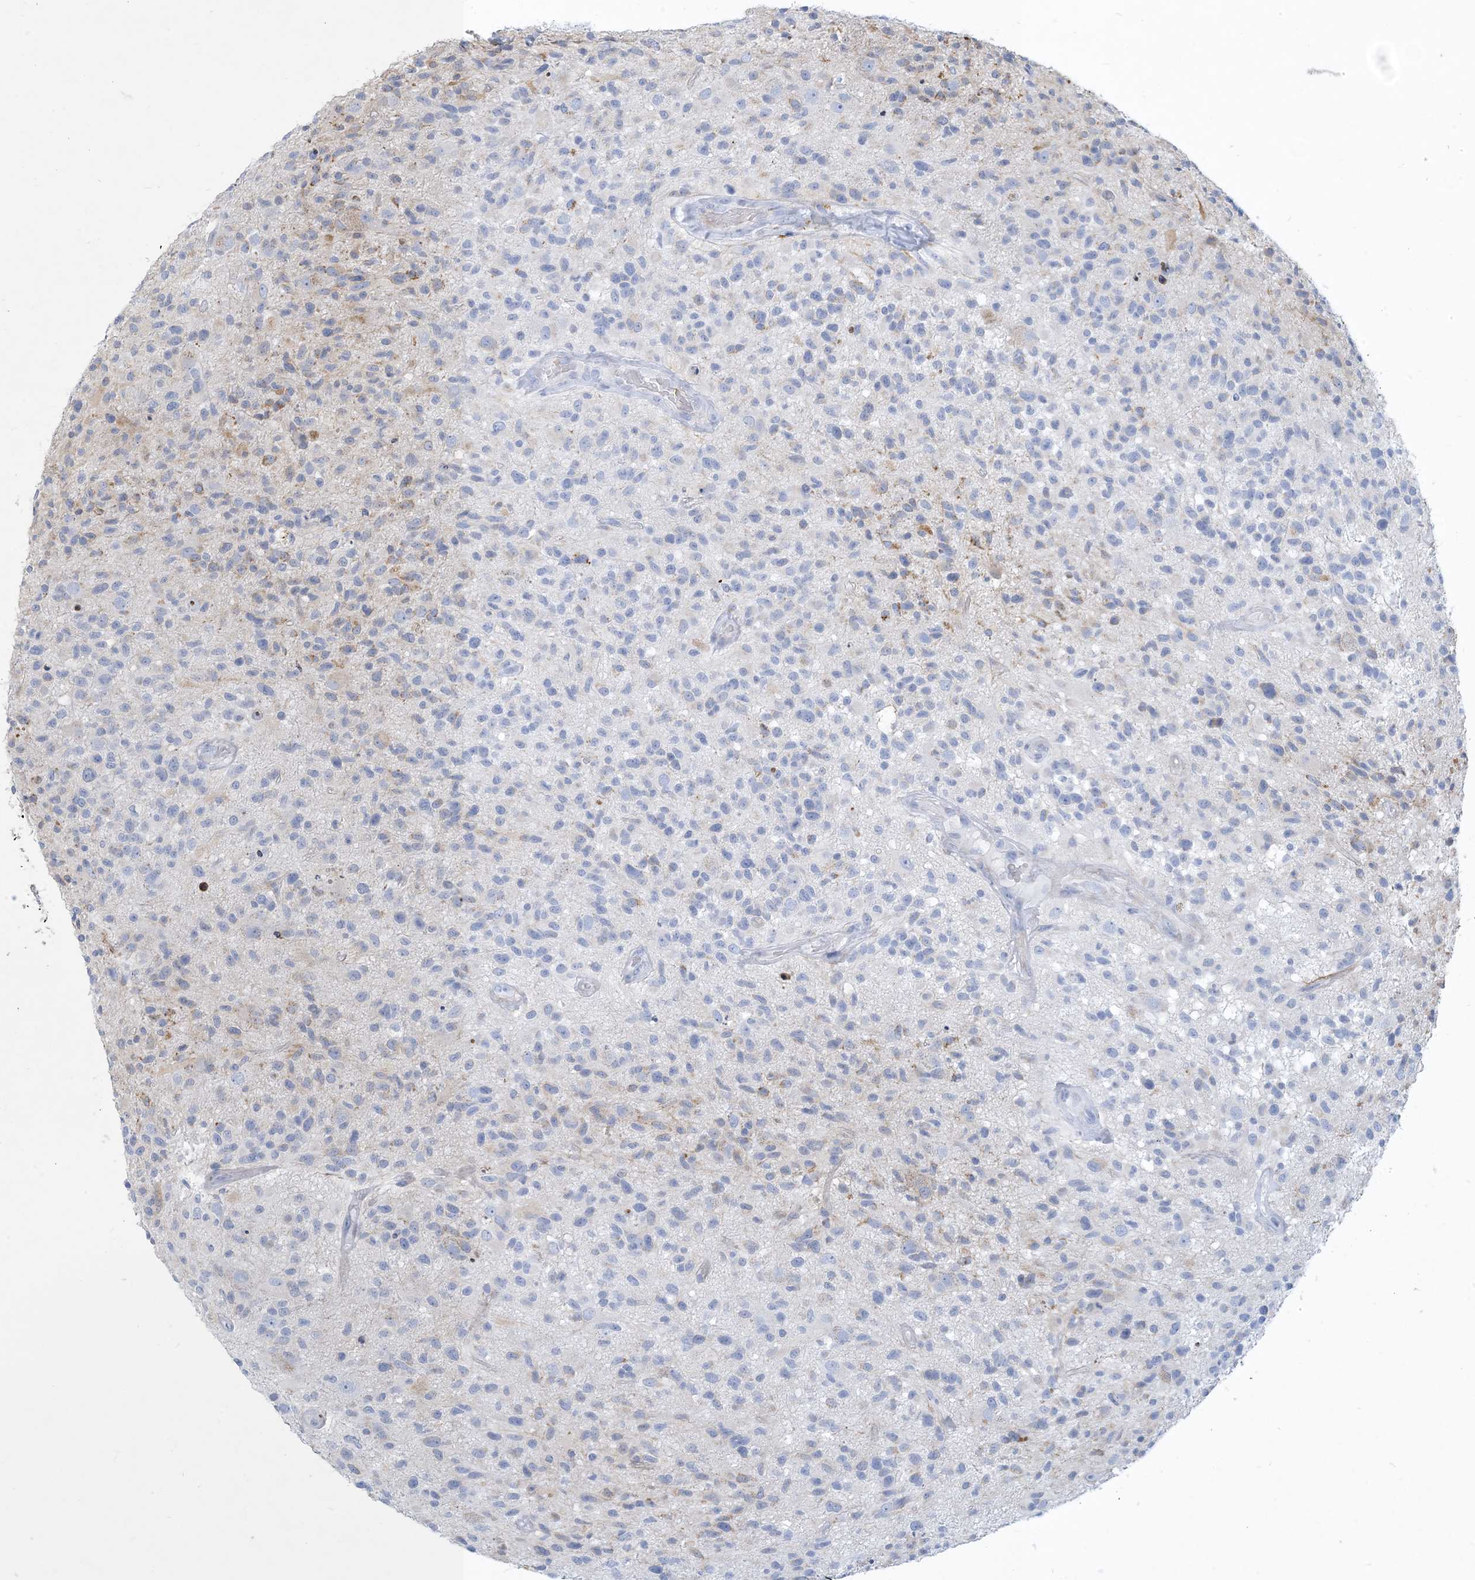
{"staining": {"intensity": "negative", "quantity": "none", "location": "none"}, "tissue": "glioma", "cell_type": "Tumor cells", "image_type": "cancer", "snomed": [{"axis": "morphology", "description": "Glioma, malignant, High grade"}, {"axis": "morphology", "description": "Glioblastoma, NOS"}, {"axis": "topography", "description": "Brain"}], "caption": "Tumor cells are negative for brown protein staining in glioblastoma.", "gene": "MOXD1", "patient": {"sex": "male", "age": 60}}